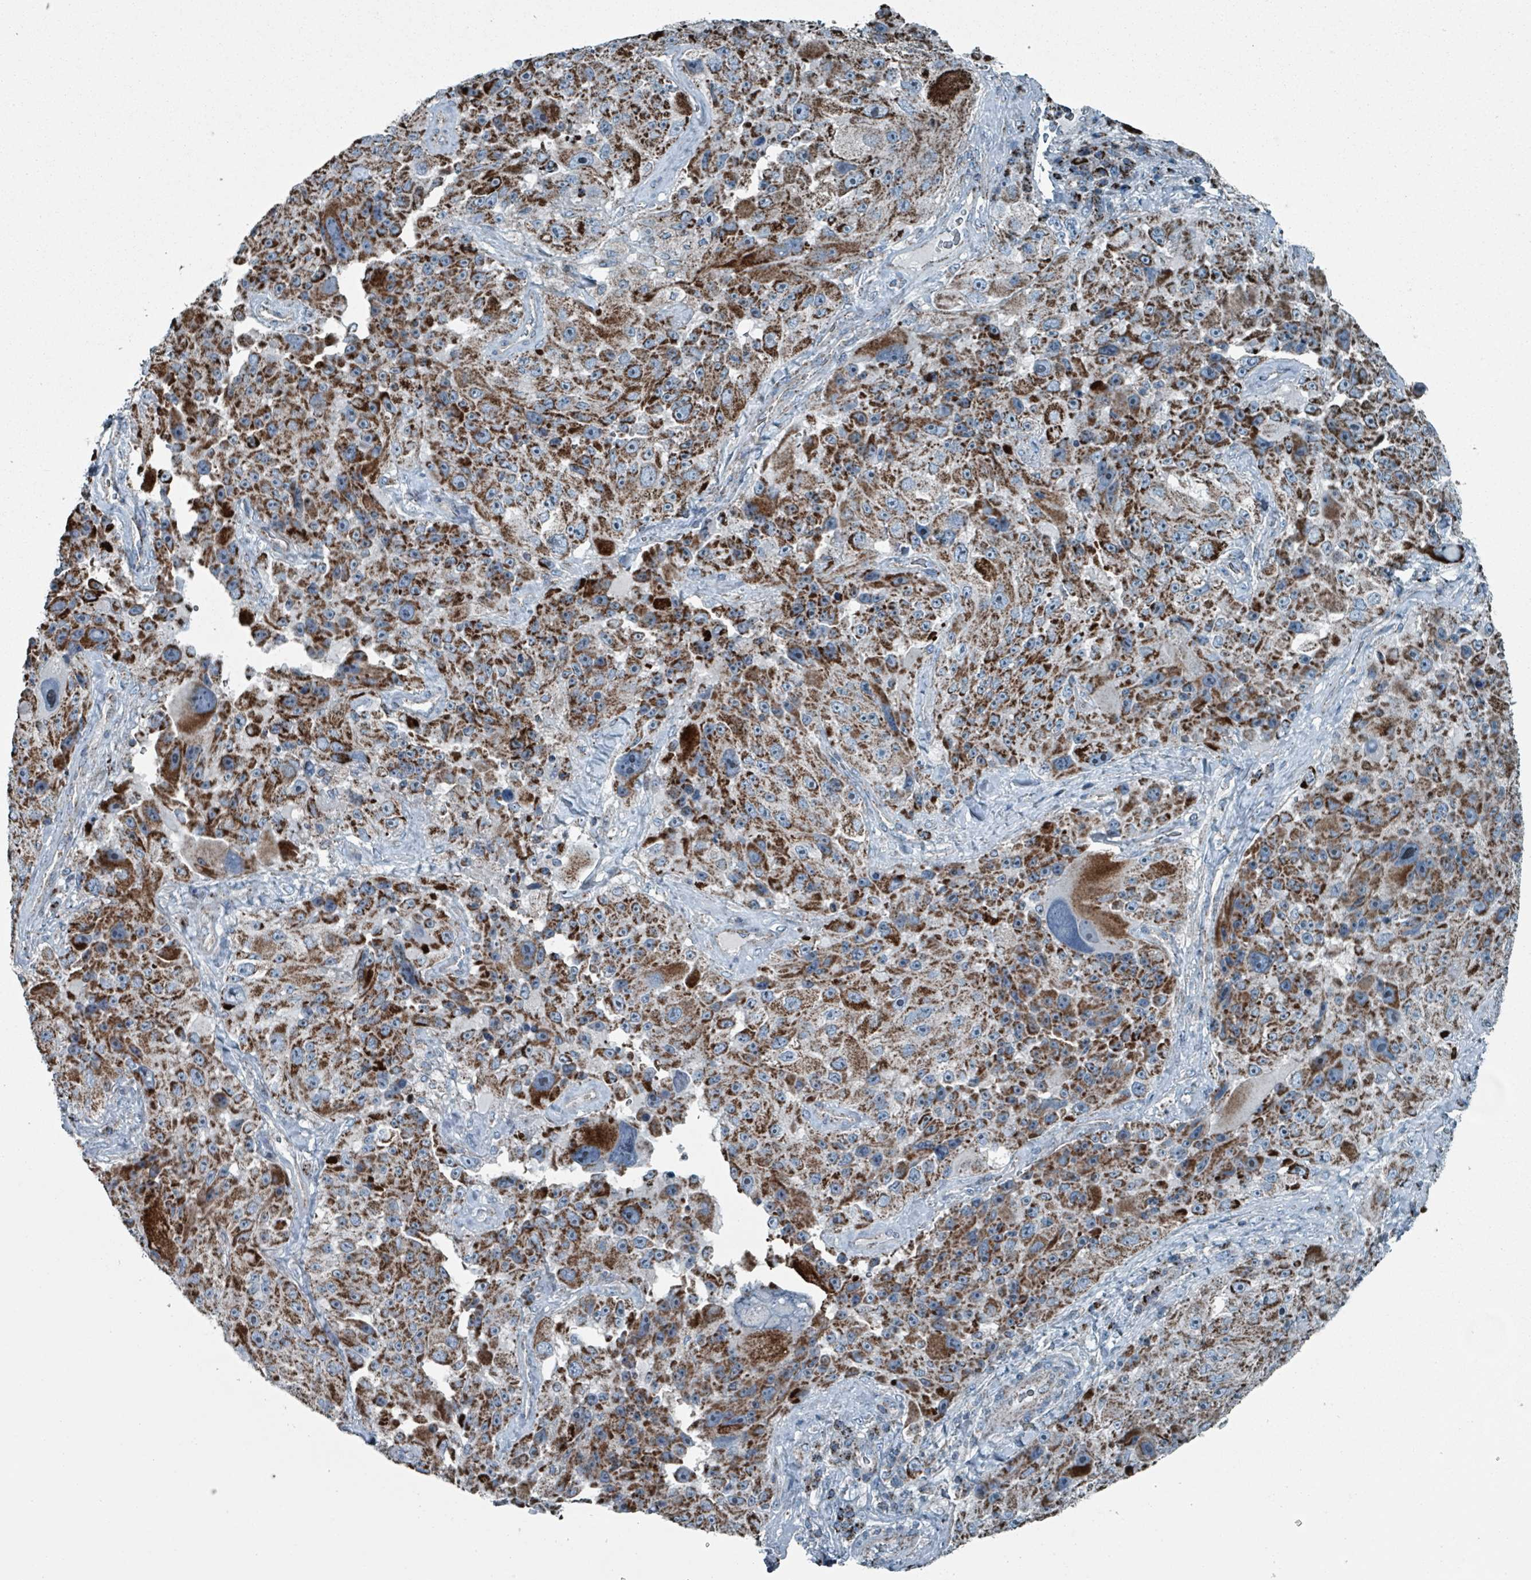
{"staining": {"intensity": "strong", "quantity": ">75%", "location": "cytoplasmic/membranous"}, "tissue": "melanoma", "cell_type": "Tumor cells", "image_type": "cancer", "snomed": [{"axis": "morphology", "description": "Malignant melanoma, Metastatic site"}, {"axis": "topography", "description": "Lymph node"}], "caption": "Malignant melanoma (metastatic site) stained with a protein marker reveals strong staining in tumor cells.", "gene": "ABHD18", "patient": {"sex": "male", "age": 62}}